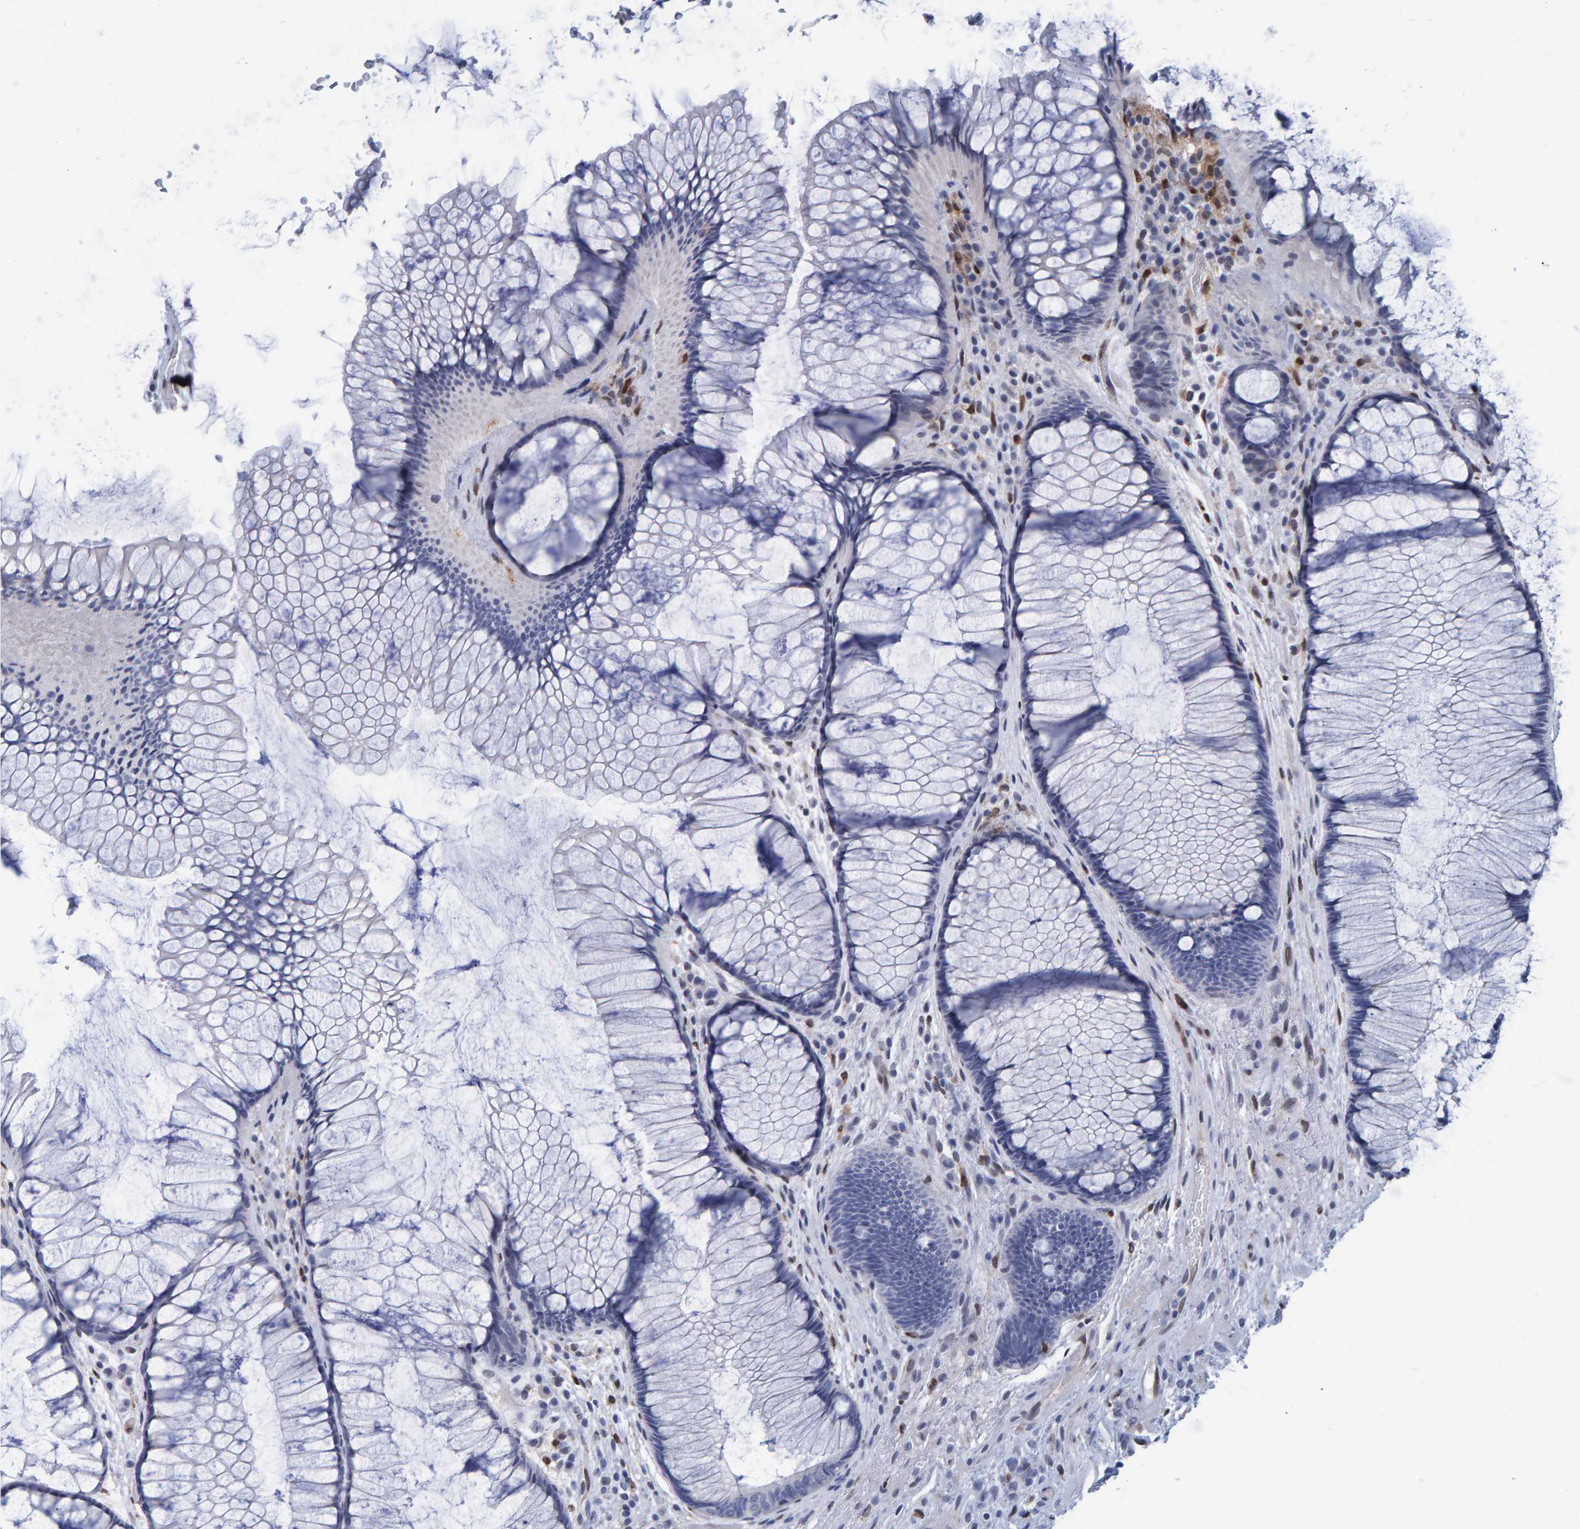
{"staining": {"intensity": "negative", "quantity": "none", "location": "none"}, "tissue": "rectum", "cell_type": "Glandular cells", "image_type": "normal", "snomed": [{"axis": "morphology", "description": "Normal tissue, NOS"}, {"axis": "topography", "description": "Rectum"}], "caption": "The image reveals no significant staining in glandular cells of rectum. The staining was performed using DAB (3,3'-diaminobenzidine) to visualize the protein expression in brown, while the nuclei were stained in blue with hematoxylin (Magnification: 20x).", "gene": "QKI", "patient": {"sex": "male", "age": 51}}